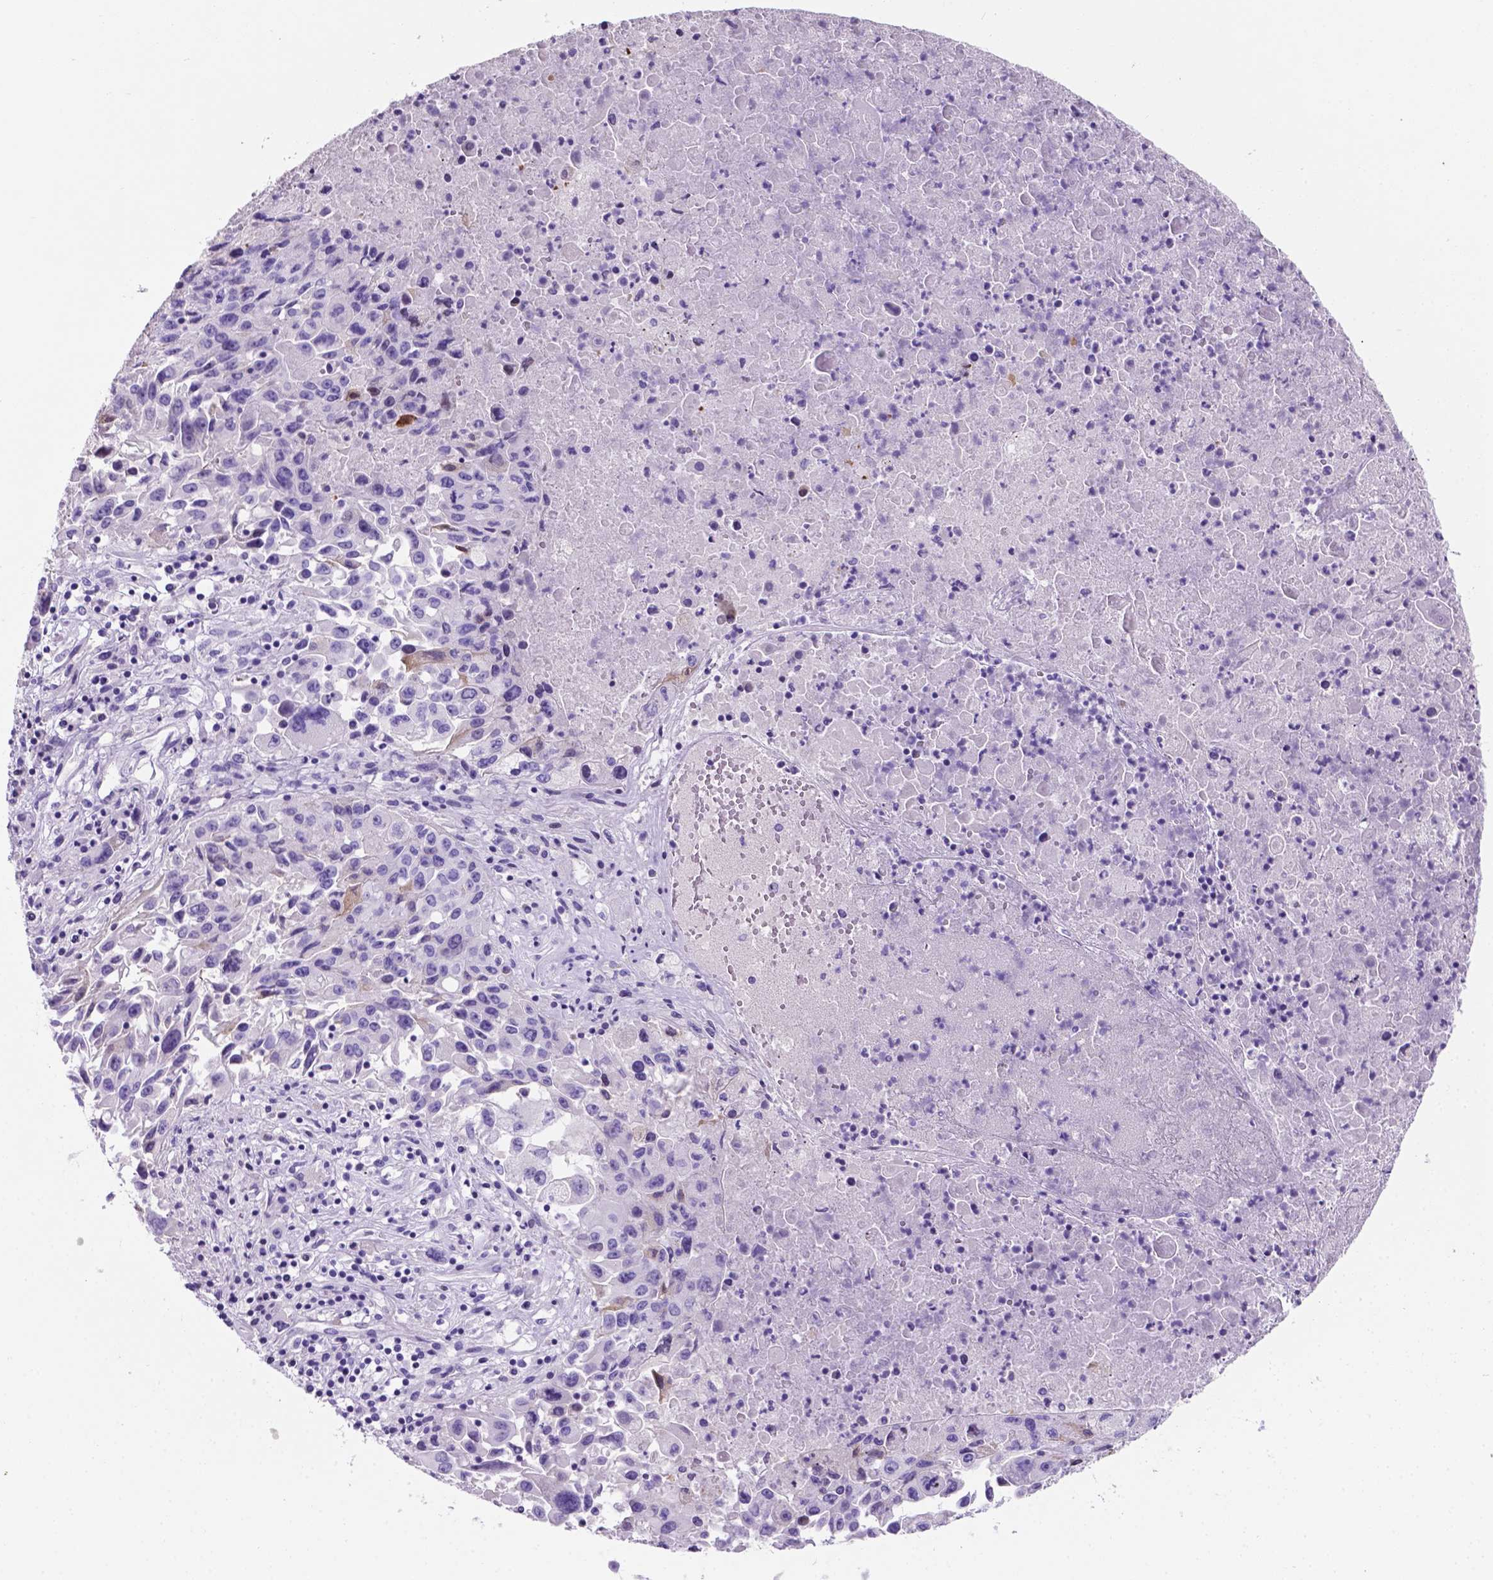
{"staining": {"intensity": "moderate", "quantity": "<25%", "location": "nuclear"}, "tissue": "lung cancer", "cell_type": "Tumor cells", "image_type": "cancer", "snomed": [{"axis": "morphology", "description": "Squamous cell carcinoma, NOS"}, {"axis": "topography", "description": "Lung"}], "caption": "Immunohistochemical staining of human lung cancer reveals low levels of moderate nuclear protein expression in about <25% of tumor cells.", "gene": "C17orf107", "patient": {"sex": "male", "age": 63}}